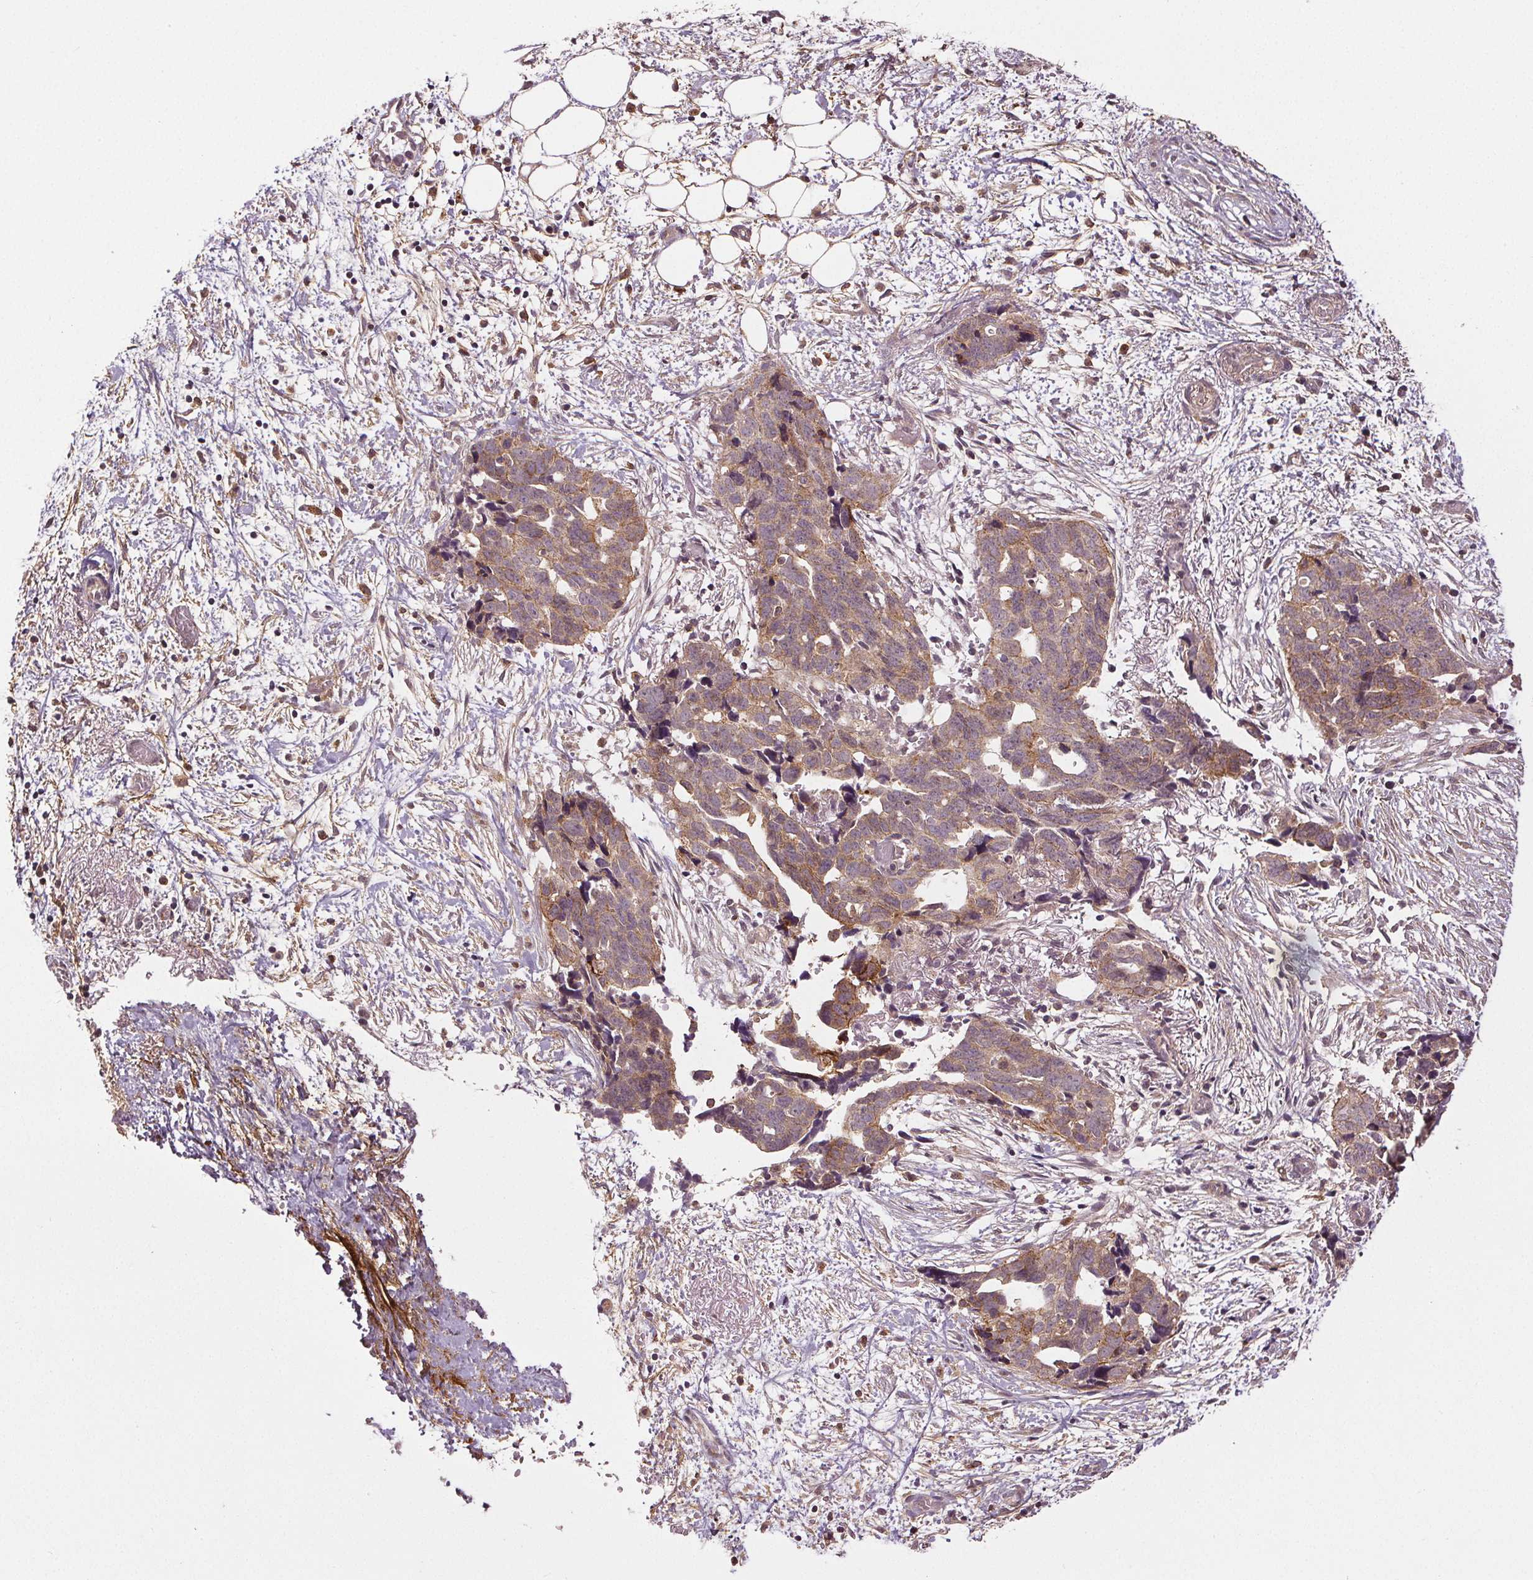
{"staining": {"intensity": "weak", "quantity": ">75%", "location": "cytoplasmic/membranous"}, "tissue": "ovarian cancer", "cell_type": "Tumor cells", "image_type": "cancer", "snomed": [{"axis": "morphology", "description": "Cystadenocarcinoma, serous, NOS"}, {"axis": "topography", "description": "Ovary"}], "caption": "Serous cystadenocarcinoma (ovarian) tissue reveals weak cytoplasmic/membranous staining in about >75% of tumor cells, visualized by immunohistochemistry.", "gene": "EPHB3", "patient": {"sex": "female", "age": 69}}